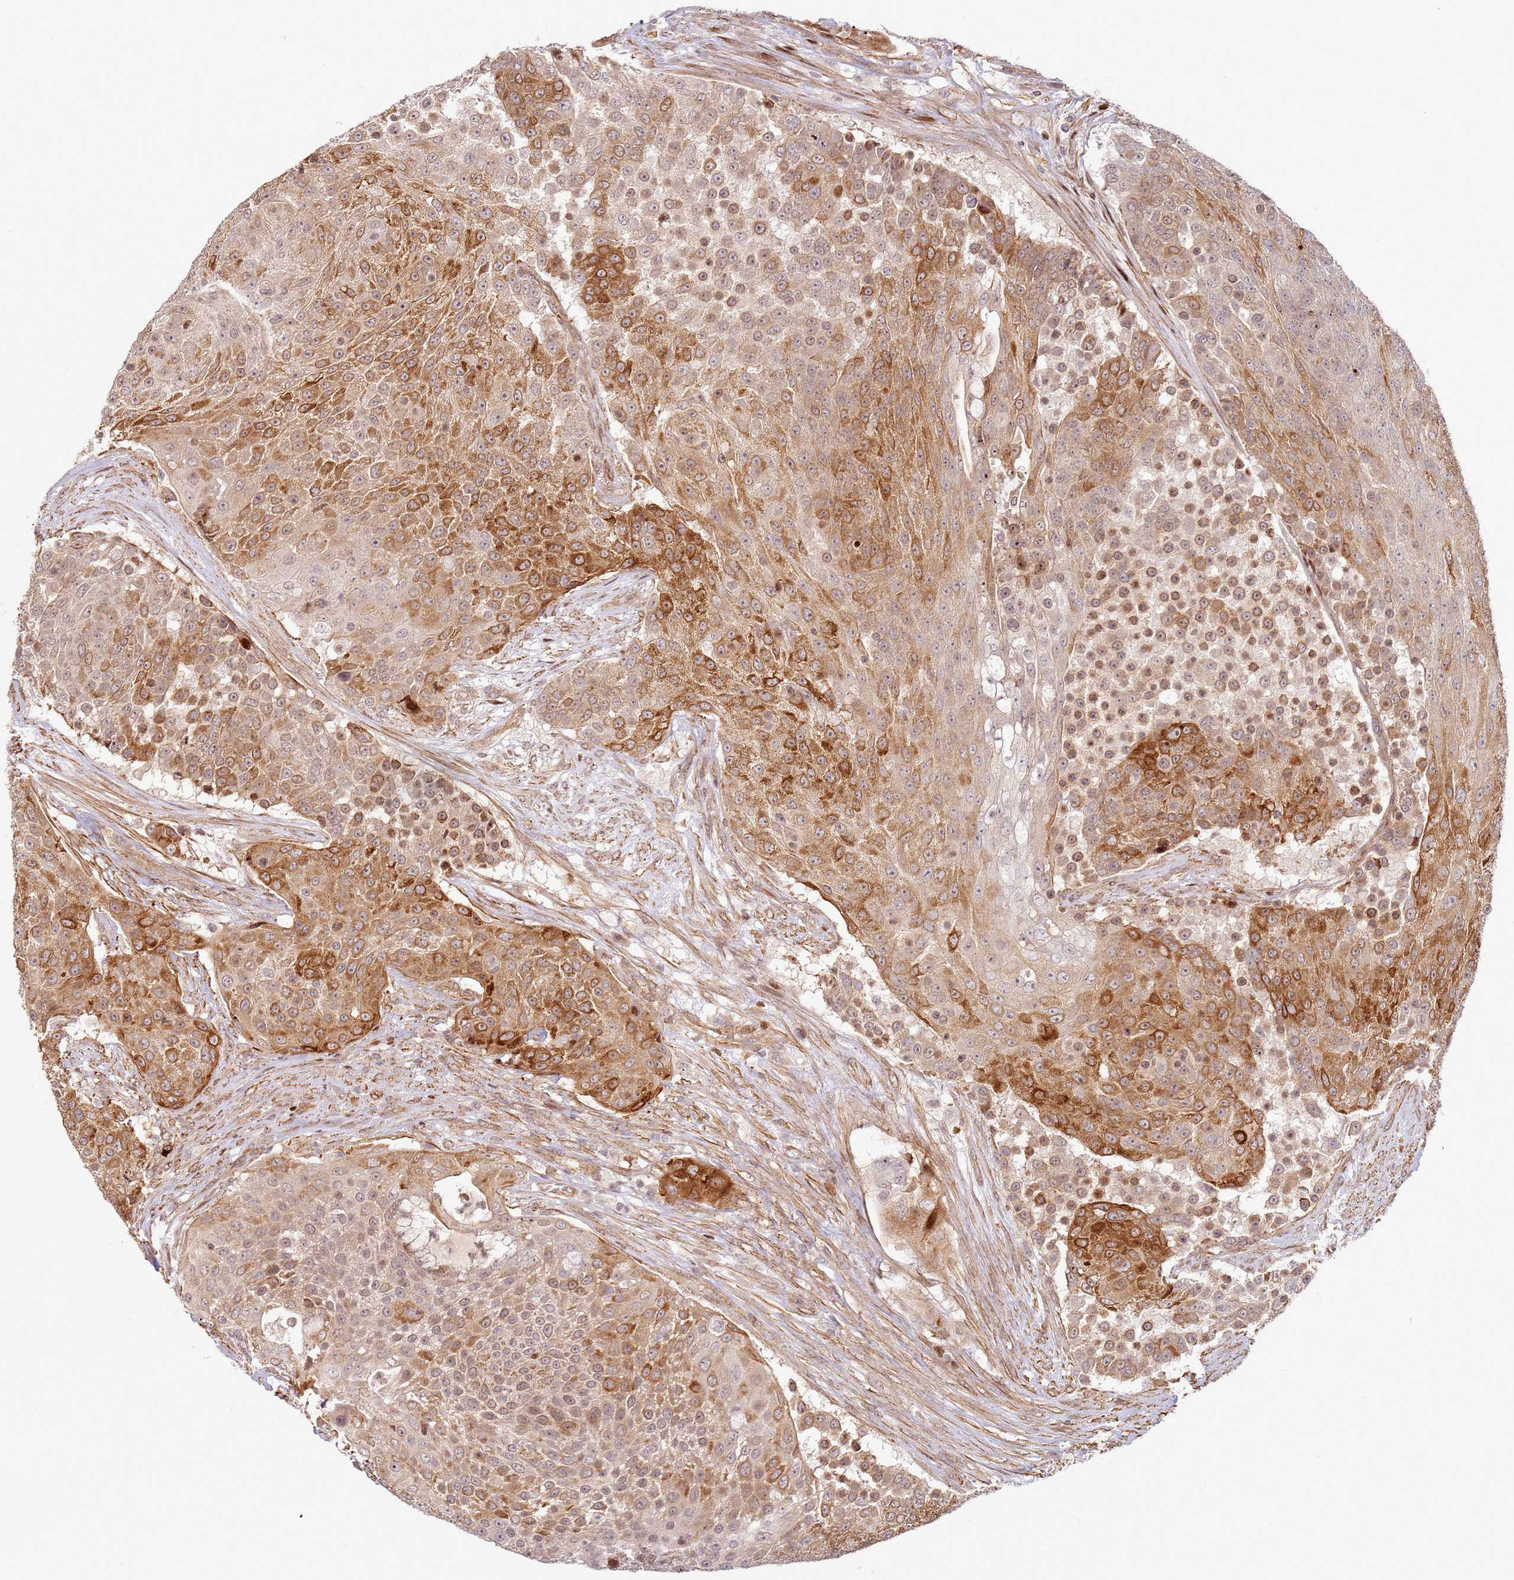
{"staining": {"intensity": "moderate", "quantity": ">75%", "location": "cytoplasmic/membranous"}, "tissue": "urothelial cancer", "cell_type": "Tumor cells", "image_type": "cancer", "snomed": [{"axis": "morphology", "description": "Urothelial carcinoma, High grade"}, {"axis": "topography", "description": "Urinary bladder"}], "caption": "High-power microscopy captured an immunohistochemistry histopathology image of high-grade urothelial carcinoma, revealing moderate cytoplasmic/membranous expression in about >75% of tumor cells.", "gene": "TMEM233", "patient": {"sex": "female", "age": 63}}